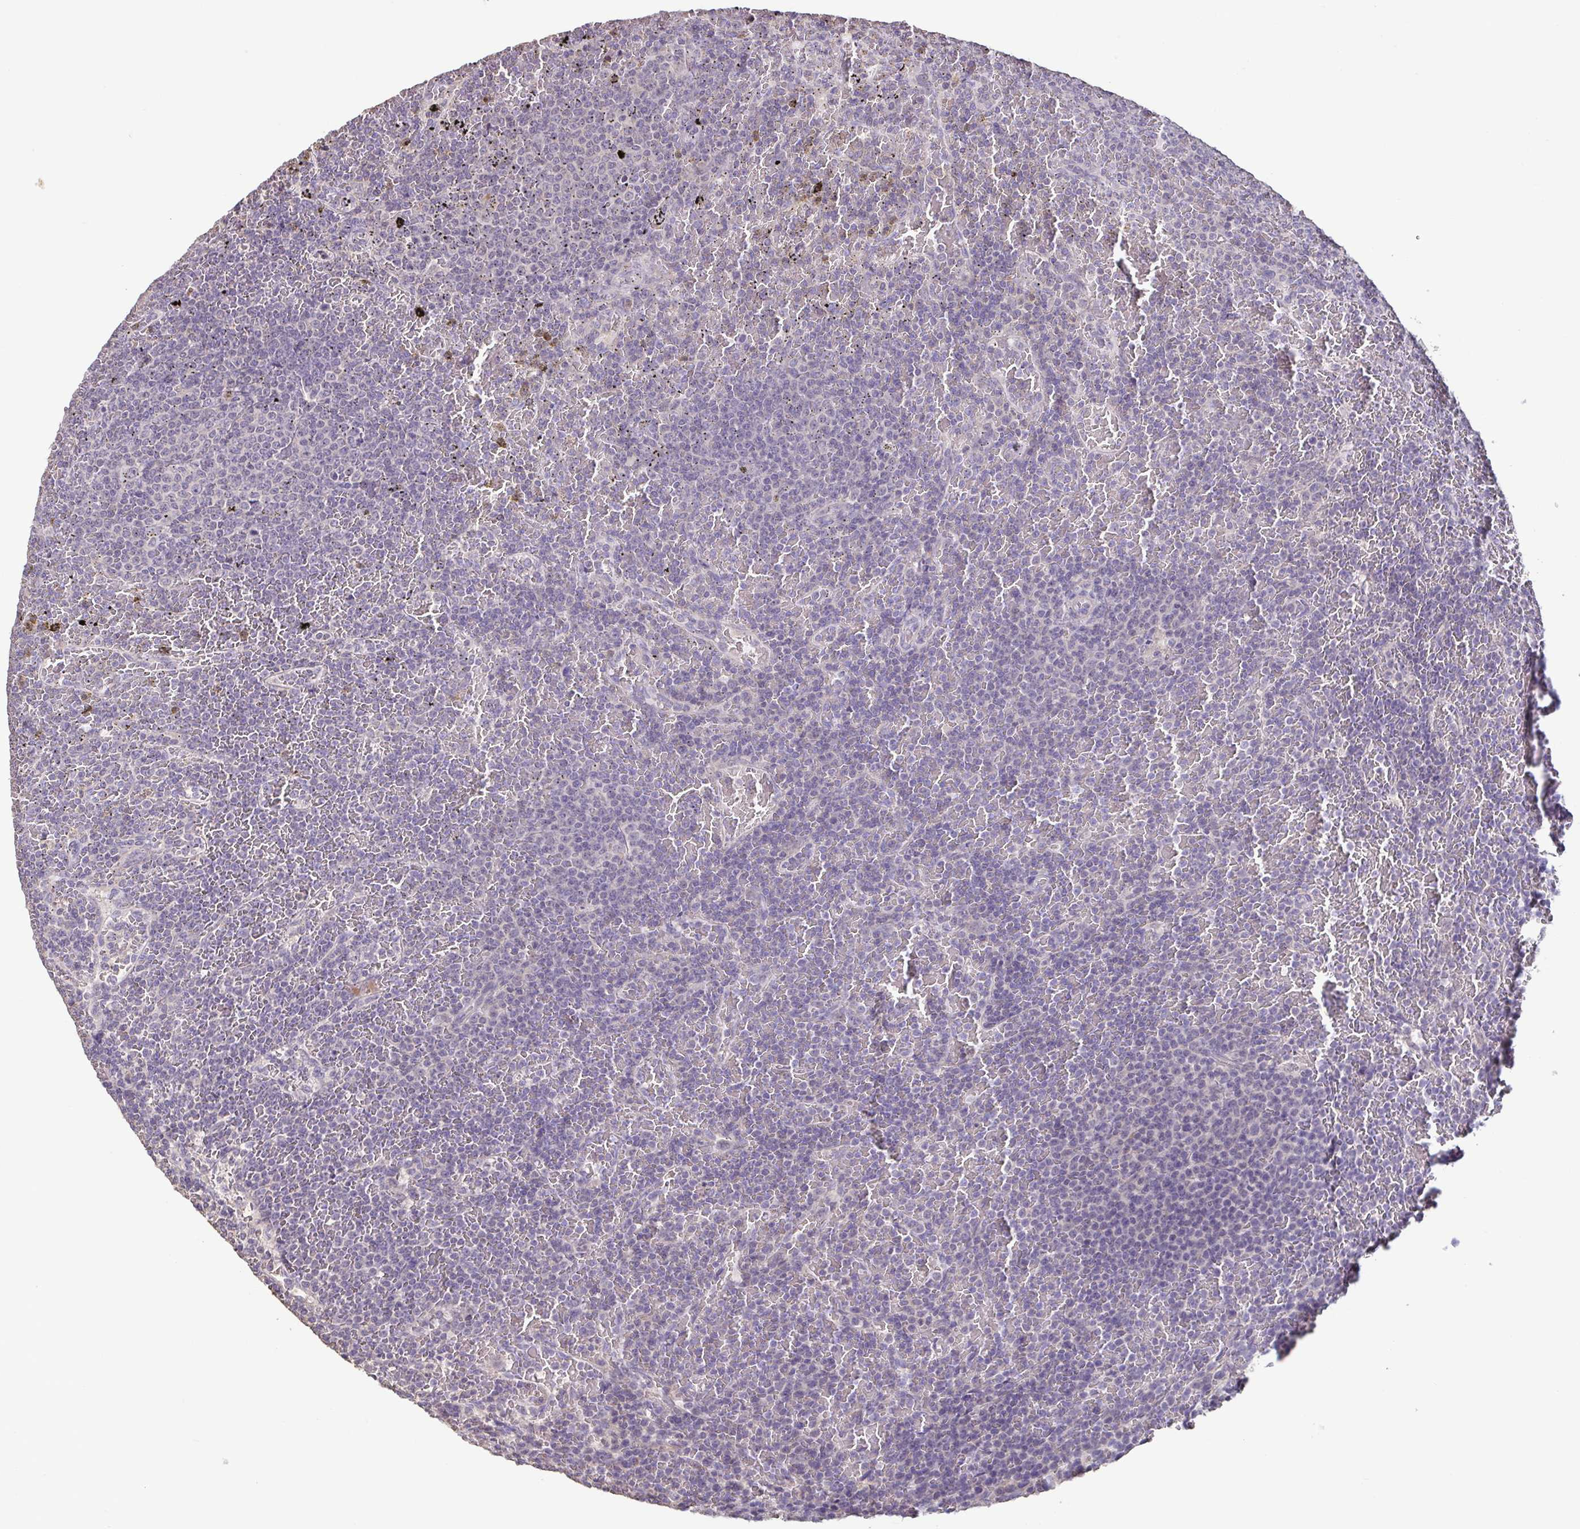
{"staining": {"intensity": "negative", "quantity": "none", "location": "none"}, "tissue": "lymphoma", "cell_type": "Tumor cells", "image_type": "cancer", "snomed": [{"axis": "morphology", "description": "Malignant lymphoma, non-Hodgkin's type, Low grade"}, {"axis": "topography", "description": "Spleen"}], "caption": "The histopathology image exhibits no staining of tumor cells in lymphoma.", "gene": "ACTRT2", "patient": {"sex": "female", "age": 77}}